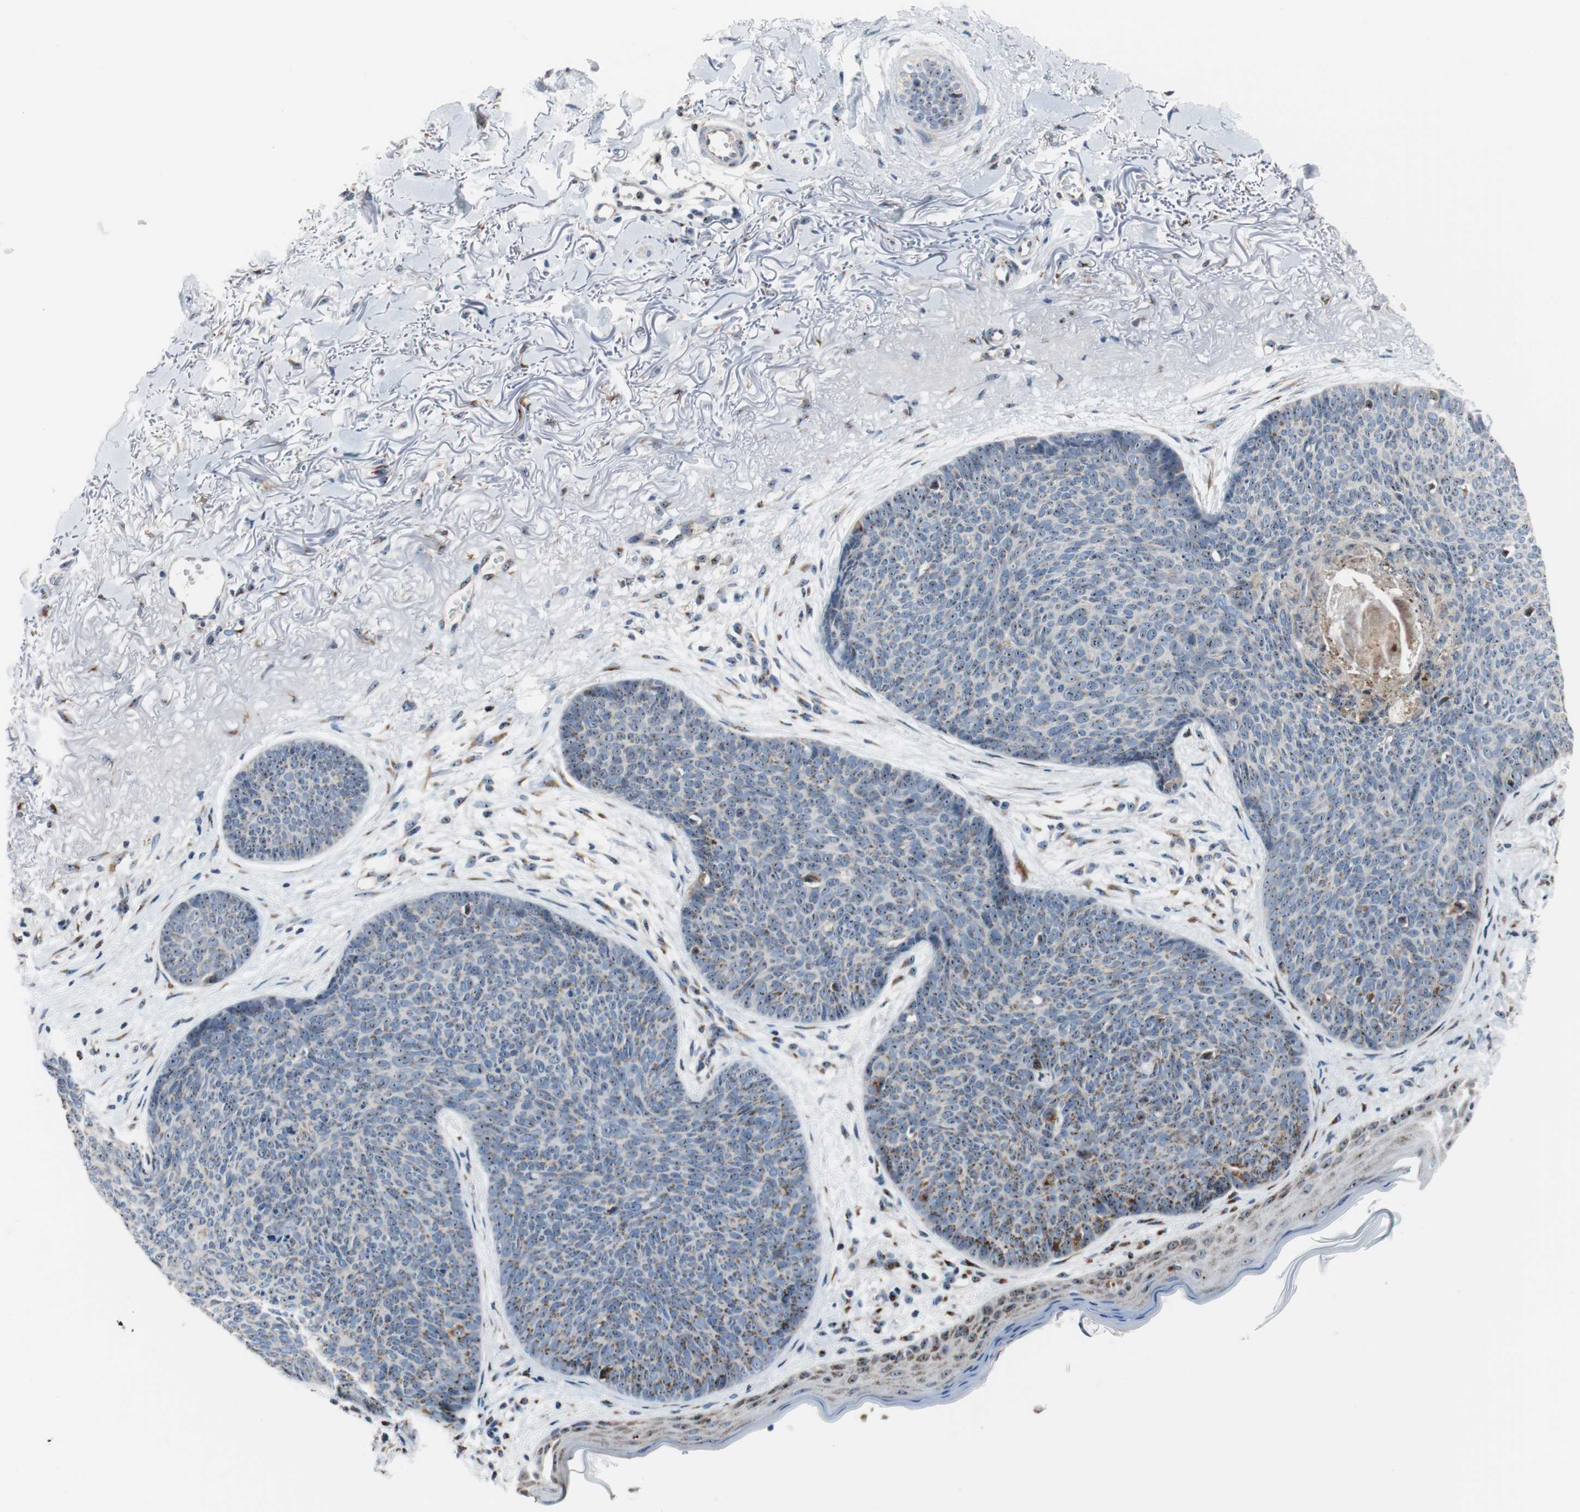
{"staining": {"intensity": "weak", "quantity": "25%-75%", "location": "cytoplasmic/membranous"}, "tissue": "skin cancer", "cell_type": "Tumor cells", "image_type": "cancer", "snomed": [{"axis": "morphology", "description": "Normal tissue, NOS"}, {"axis": "morphology", "description": "Basal cell carcinoma"}, {"axis": "topography", "description": "Skin"}], "caption": "Skin cancer (basal cell carcinoma) stained with a protein marker reveals weak staining in tumor cells.", "gene": "TMED7", "patient": {"sex": "female", "age": 70}}